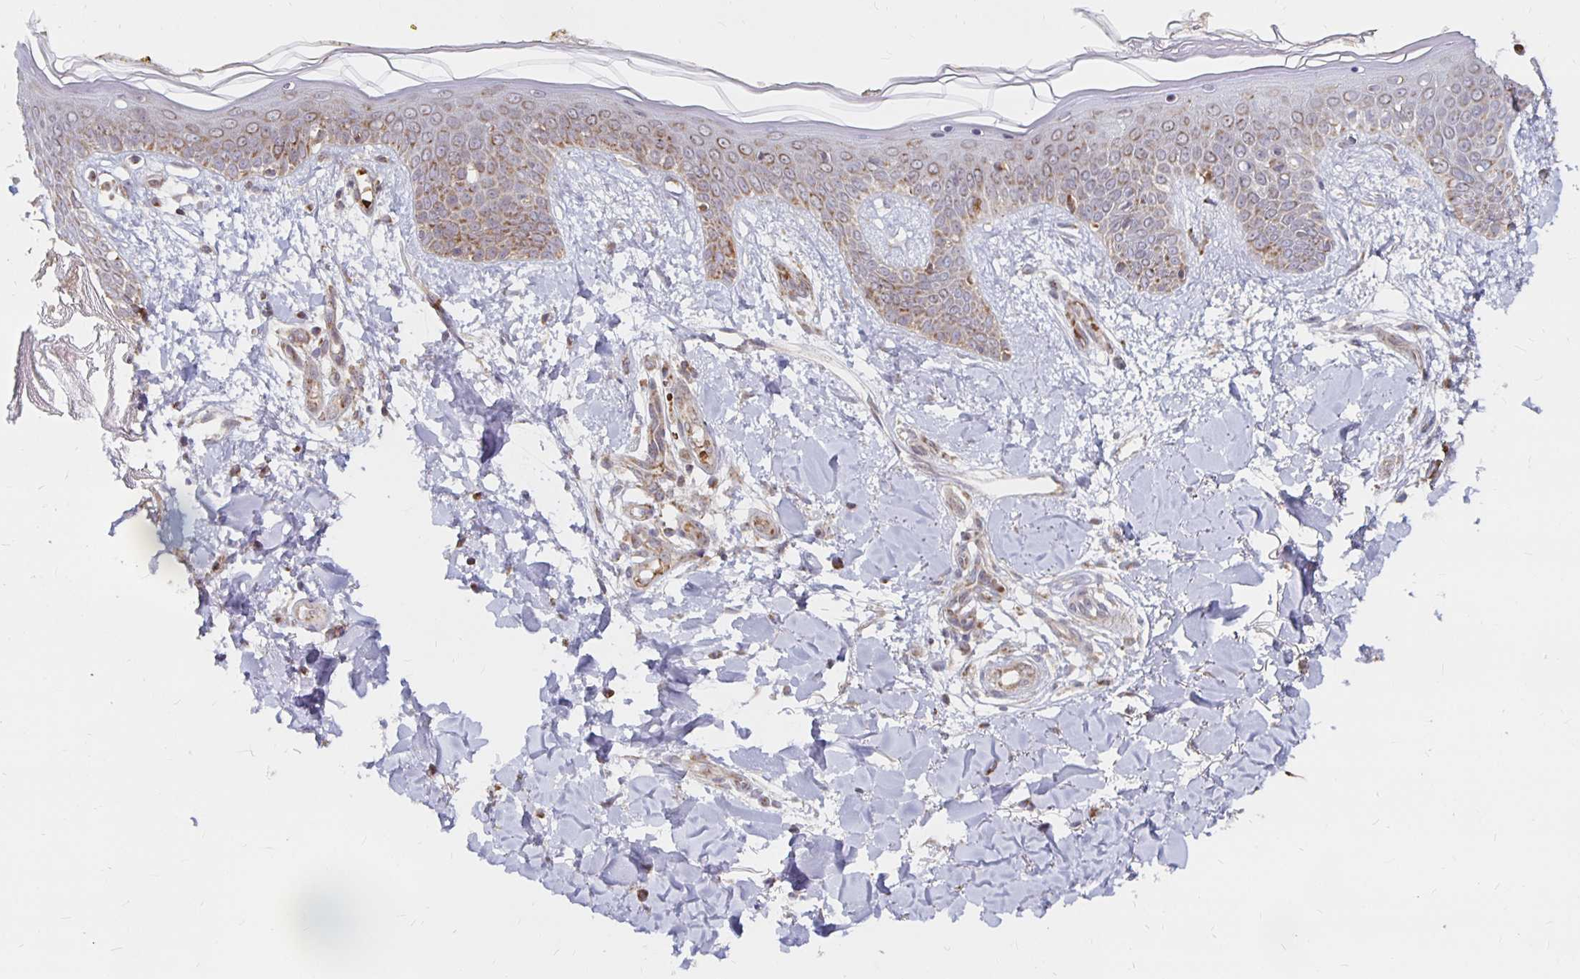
{"staining": {"intensity": "moderate", "quantity": ">75%", "location": "cytoplasmic/membranous"}, "tissue": "skin", "cell_type": "Fibroblasts", "image_type": "normal", "snomed": [{"axis": "morphology", "description": "Normal tissue, NOS"}, {"axis": "topography", "description": "Skin"}], "caption": "A photomicrograph of skin stained for a protein shows moderate cytoplasmic/membranous brown staining in fibroblasts.", "gene": "MRPL28", "patient": {"sex": "female", "age": 34}}